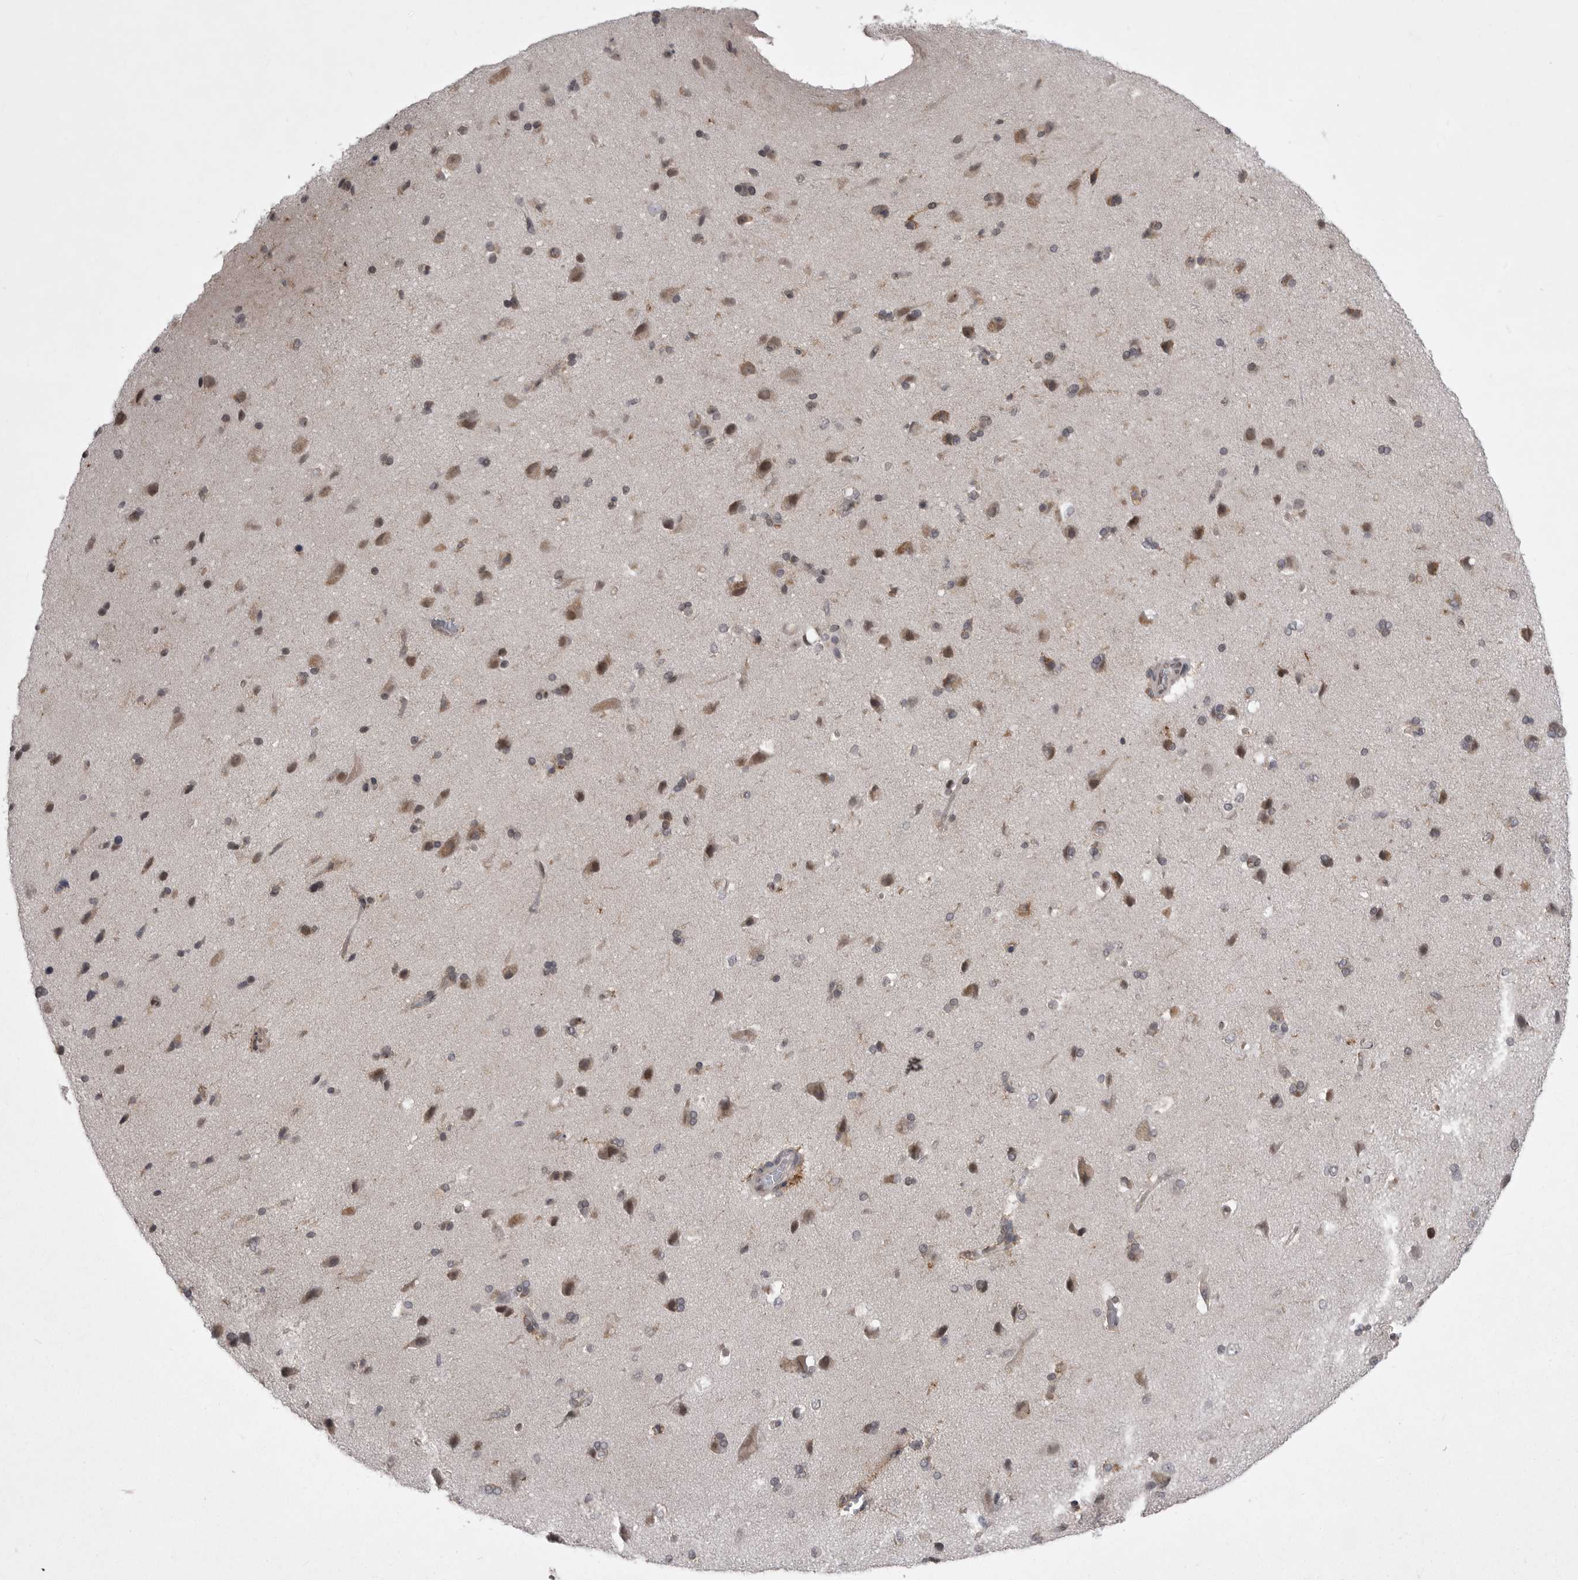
{"staining": {"intensity": "moderate", "quantity": ">75%", "location": "cytoplasmic/membranous"}, "tissue": "cerebral cortex", "cell_type": "Endothelial cells", "image_type": "normal", "snomed": [{"axis": "morphology", "description": "Normal tissue, NOS"}, {"axis": "topography", "description": "Cerebral cortex"}], "caption": "Immunohistochemical staining of benign human cerebral cortex displays medium levels of moderate cytoplasmic/membranous staining in approximately >75% of endothelial cells. Nuclei are stained in blue.", "gene": "ABL1", "patient": {"sex": "male", "age": 62}}